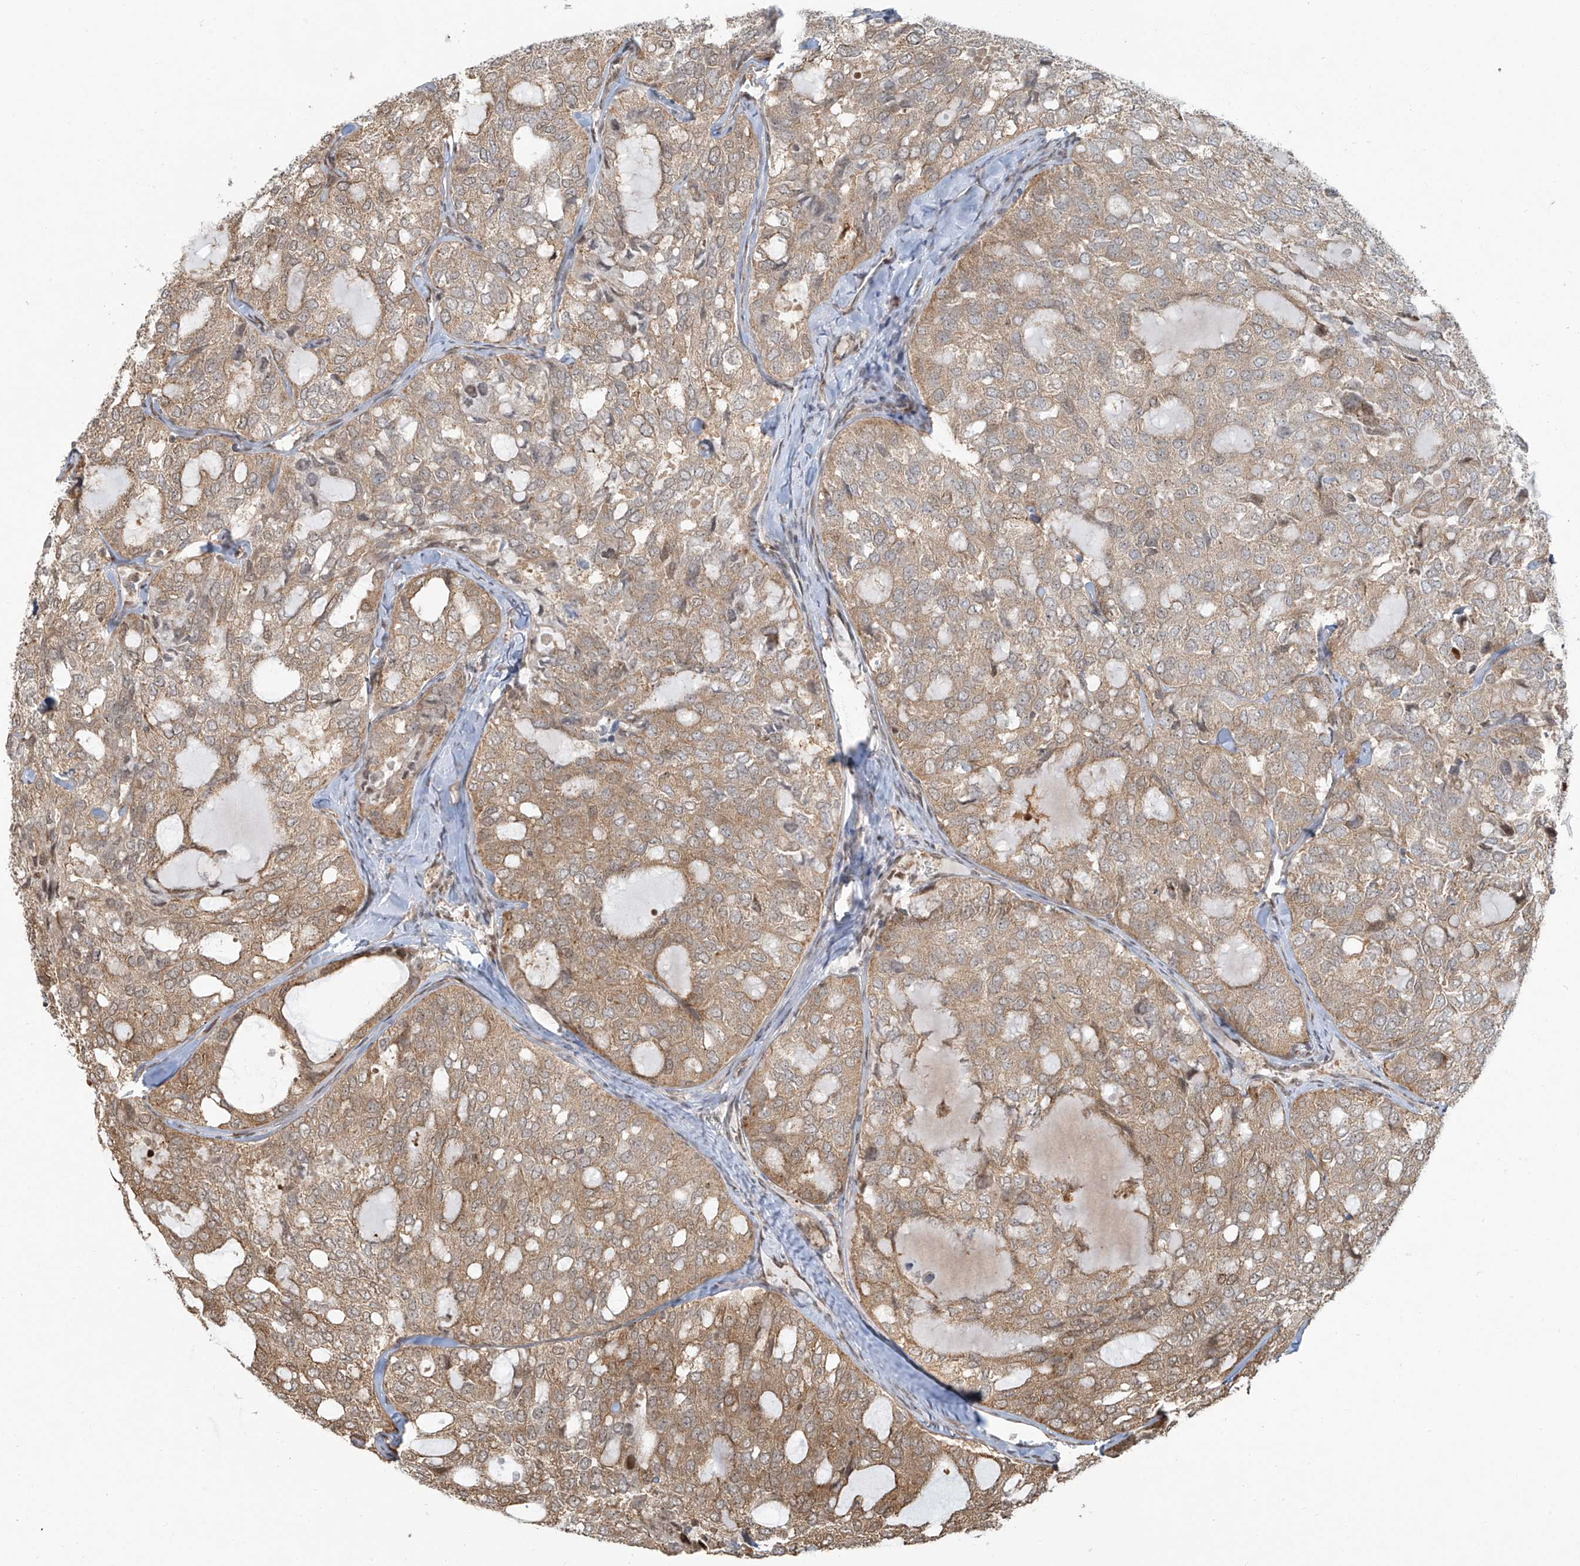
{"staining": {"intensity": "weak", "quantity": ">75%", "location": "cytoplasmic/membranous"}, "tissue": "thyroid cancer", "cell_type": "Tumor cells", "image_type": "cancer", "snomed": [{"axis": "morphology", "description": "Follicular adenoma carcinoma, NOS"}, {"axis": "topography", "description": "Thyroid gland"}], "caption": "IHC image of thyroid cancer stained for a protein (brown), which displays low levels of weak cytoplasmic/membranous staining in approximately >75% of tumor cells.", "gene": "VMP1", "patient": {"sex": "male", "age": 75}}